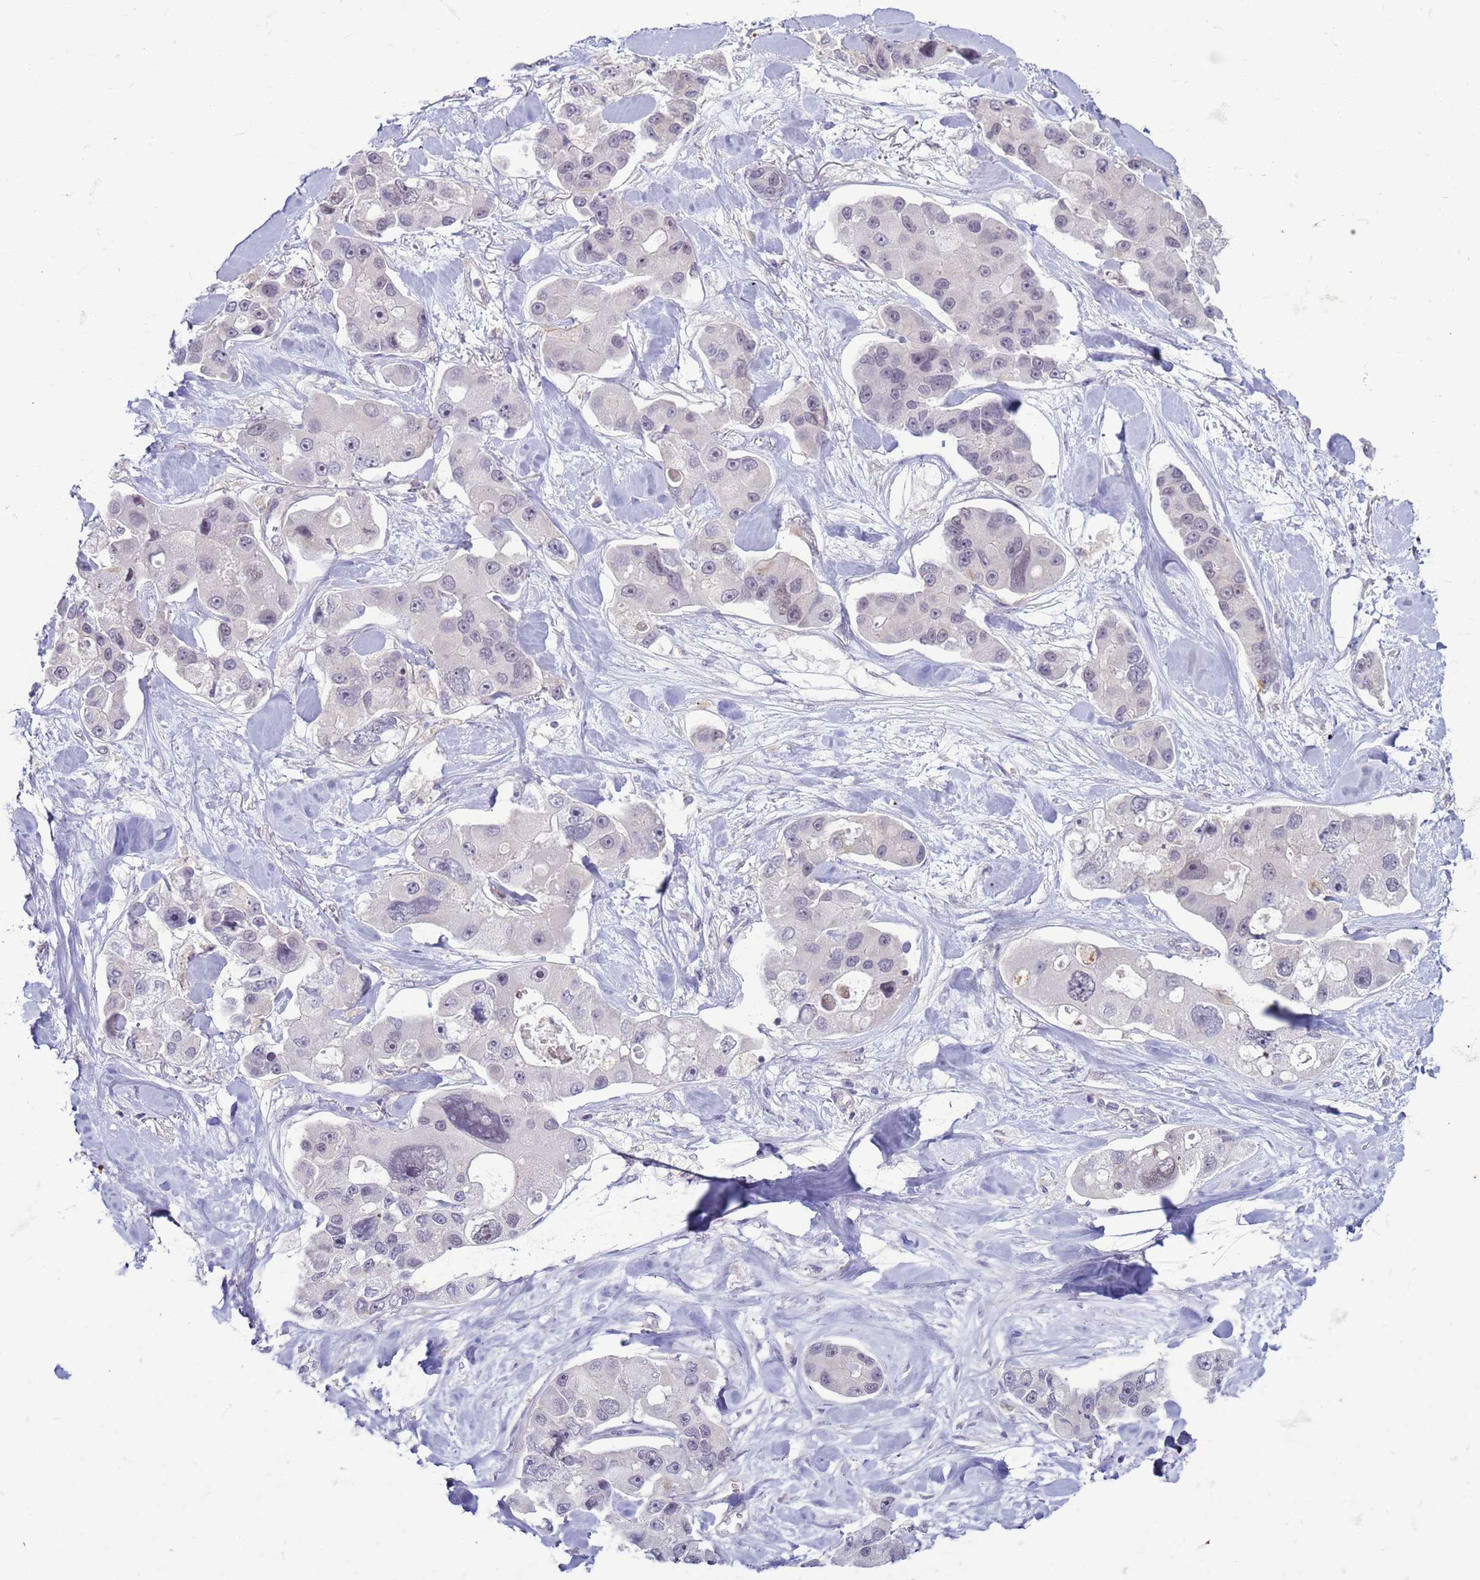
{"staining": {"intensity": "negative", "quantity": "none", "location": "none"}, "tissue": "lung cancer", "cell_type": "Tumor cells", "image_type": "cancer", "snomed": [{"axis": "morphology", "description": "Adenocarcinoma, NOS"}, {"axis": "topography", "description": "Lung"}], "caption": "This micrograph is of lung cancer stained with IHC to label a protein in brown with the nuclei are counter-stained blue. There is no positivity in tumor cells.", "gene": "SLC15A3", "patient": {"sex": "female", "age": 54}}